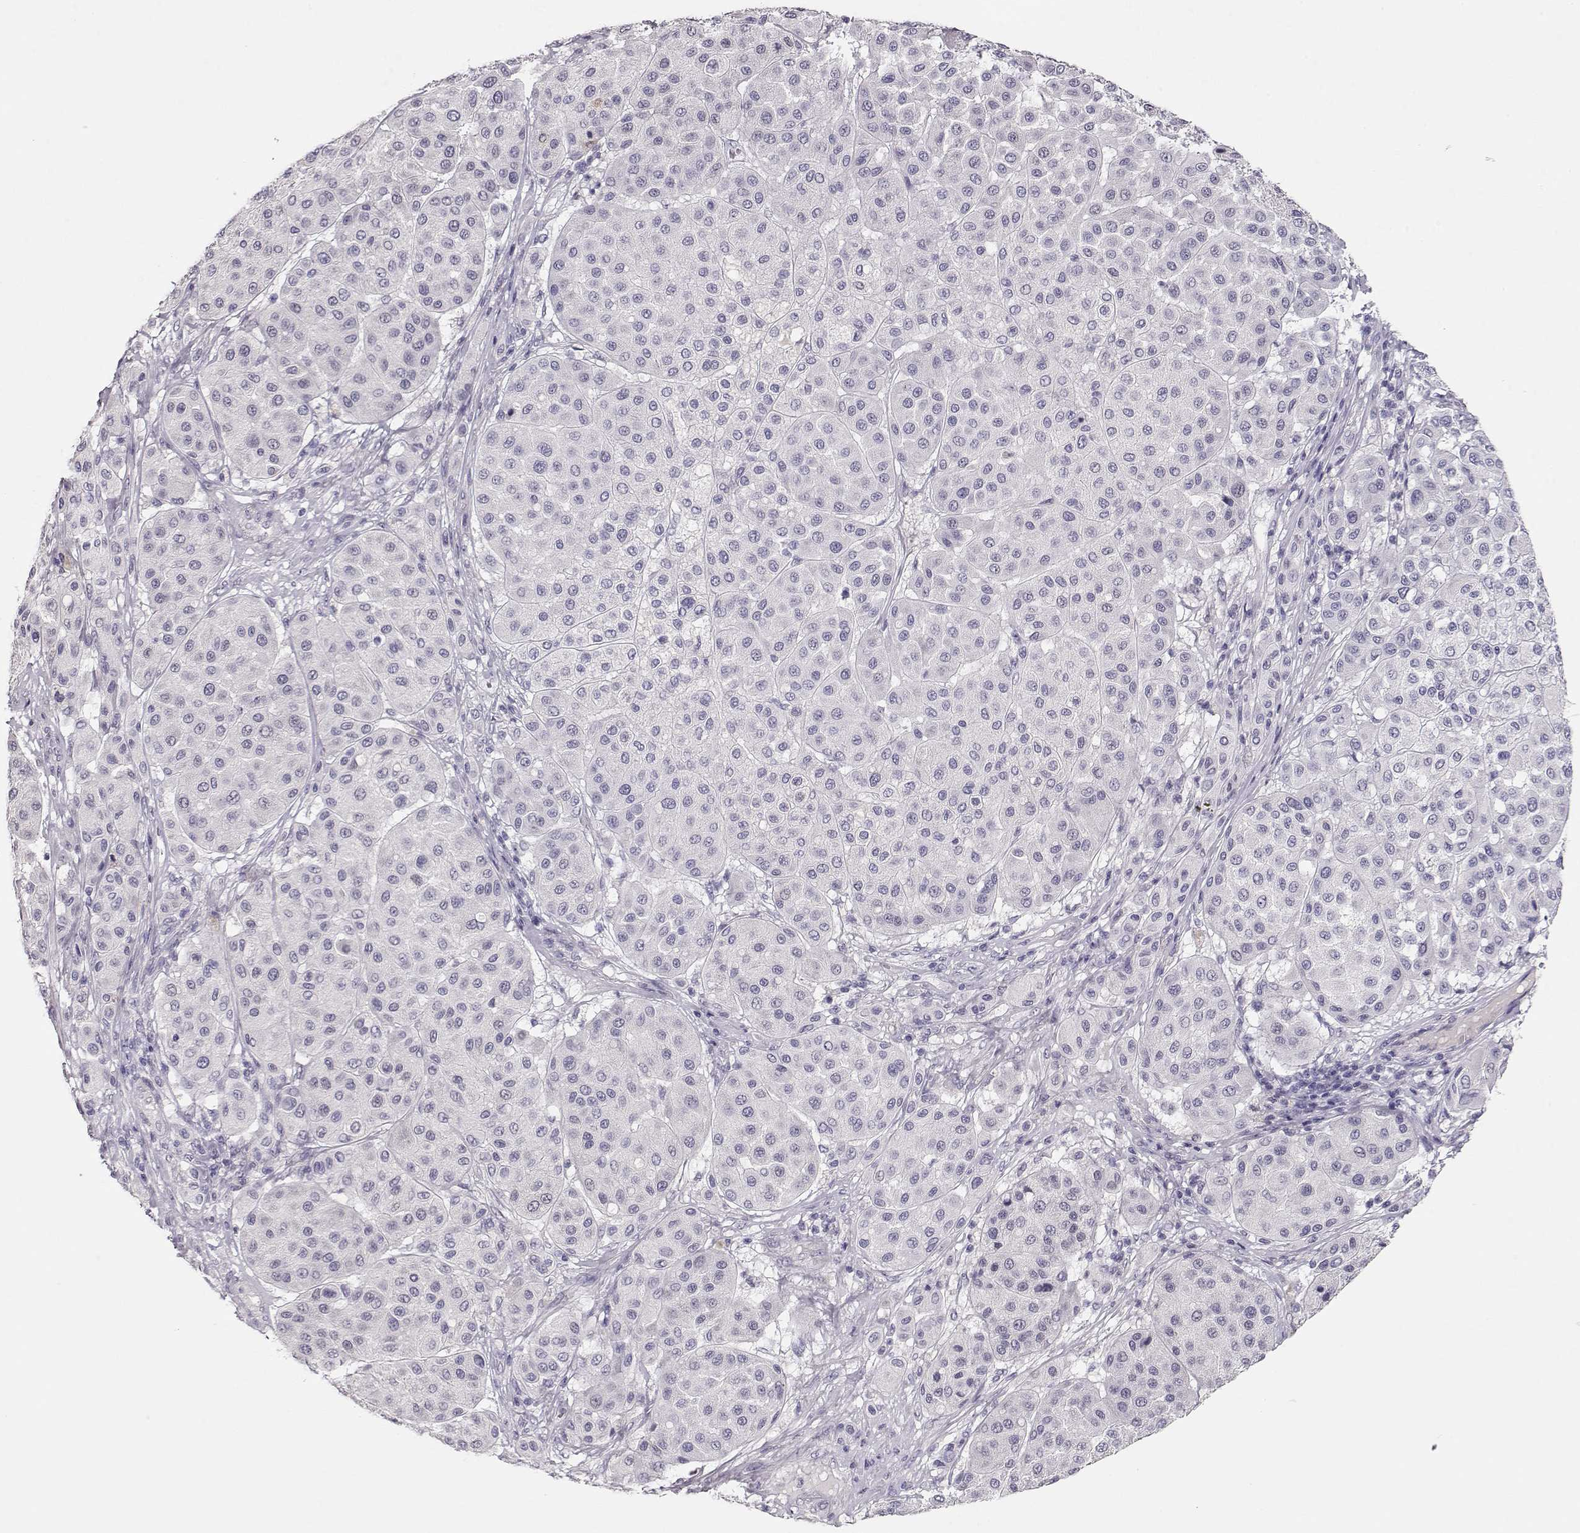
{"staining": {"intensity": "negative", "quantity": "none", "location": "none"}, "tissue": "melanoma", "cell_type": "Tumor cells", "image_type": "cancer", "snomed": [{"axis": "morphology", "description": "Malignant melanoma, Metastatic site"}, {"axis": "topography", "description": "Smooth muscle"}], "caption": "High magnification brightfield microscopy of melanoma stained with DAB (3,3'-diaminobenzidine) (brown) and counterstained with hematoxylin (blue): tumor cells show no significant staining.", "gene": "MAGEC1", "patient": {"sex": "male", "age": 41}}